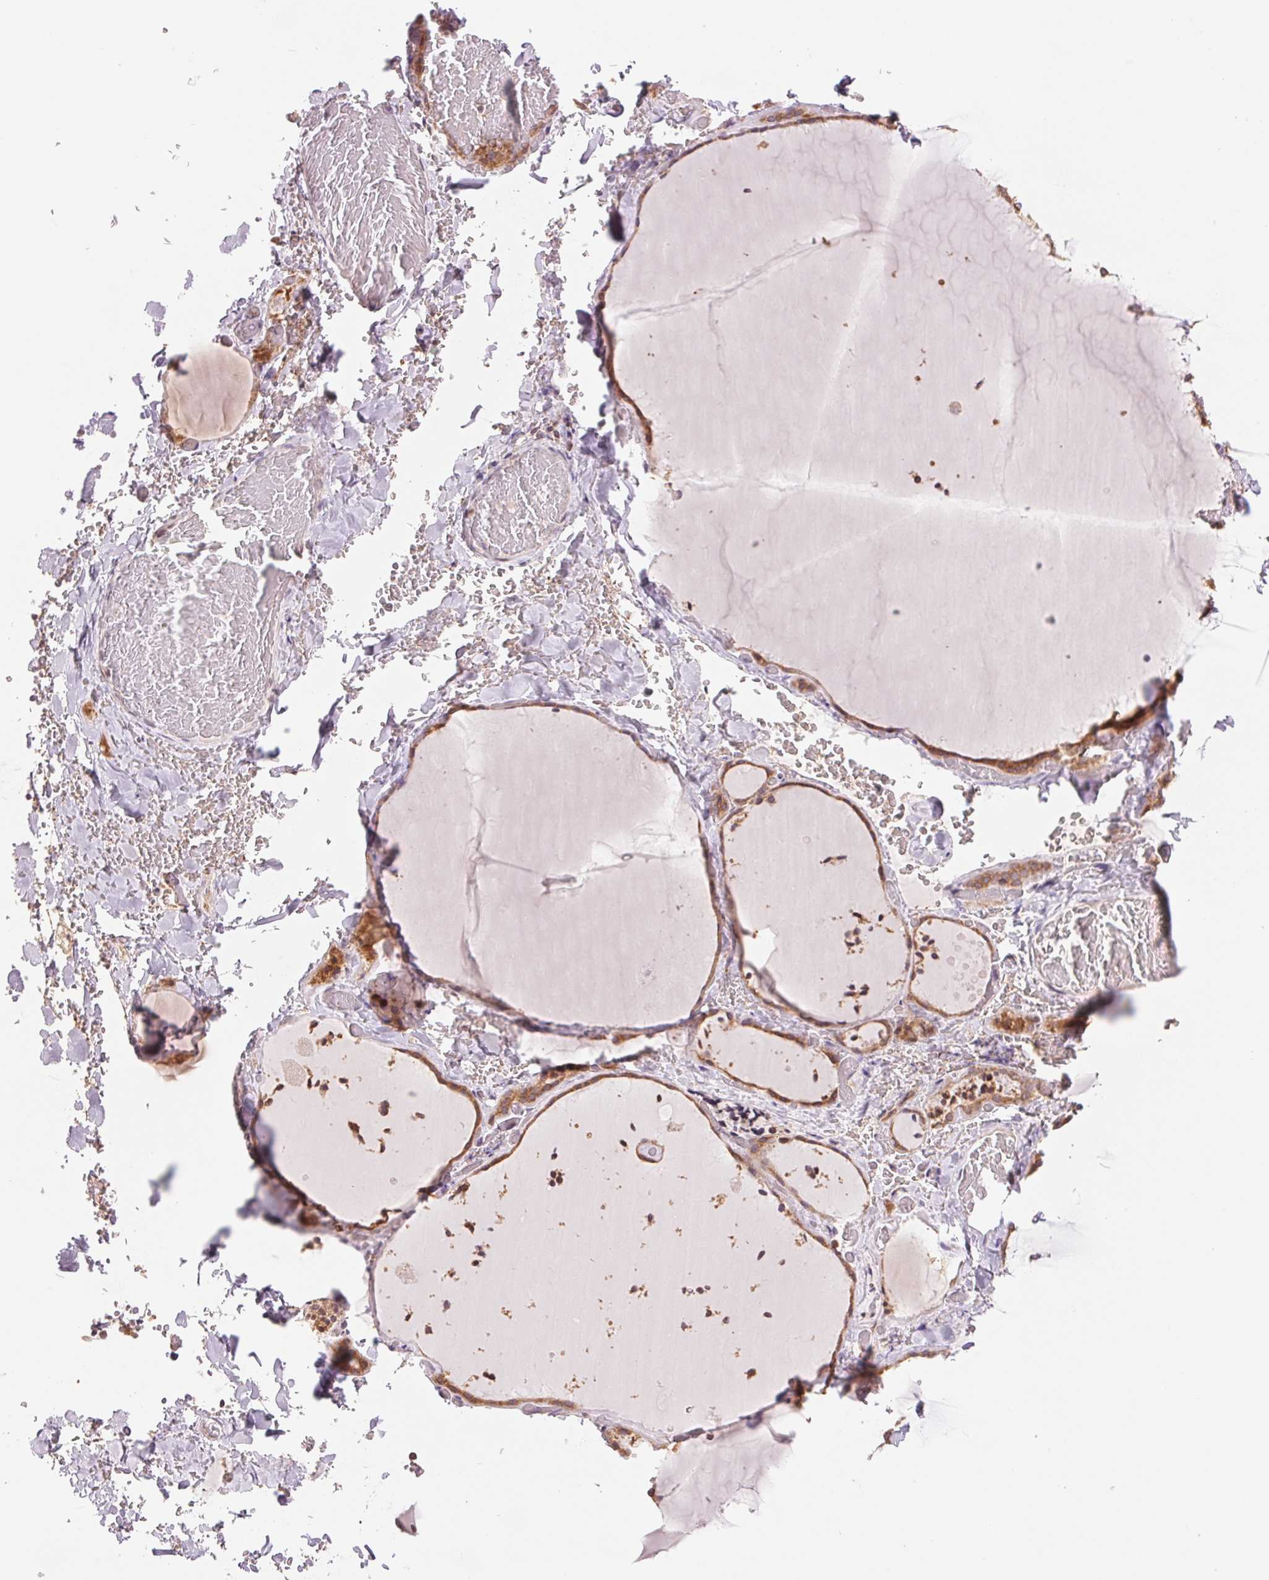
{"staining": {"intensity": "moderate", "quantity": ">75%", "location": "cytoplasmic/membranous"}, "tissue": "thyroid gland", "cell_type": "Glandular cells", "image_type": "normal", "snomed": [{"axis": "morphology", "description": "Normal tissue, NOS"}, {"axis": "topography", "description": "Thyroid gland"}], "caption": "Brown immunohistochemical staining in normal human thyroid gland exhibits moderate cytoplasmic/membranous expression in approximately >75% of glandular cells.", "gene": "TECR", "patient": {"sex": "female", "age": 36}}